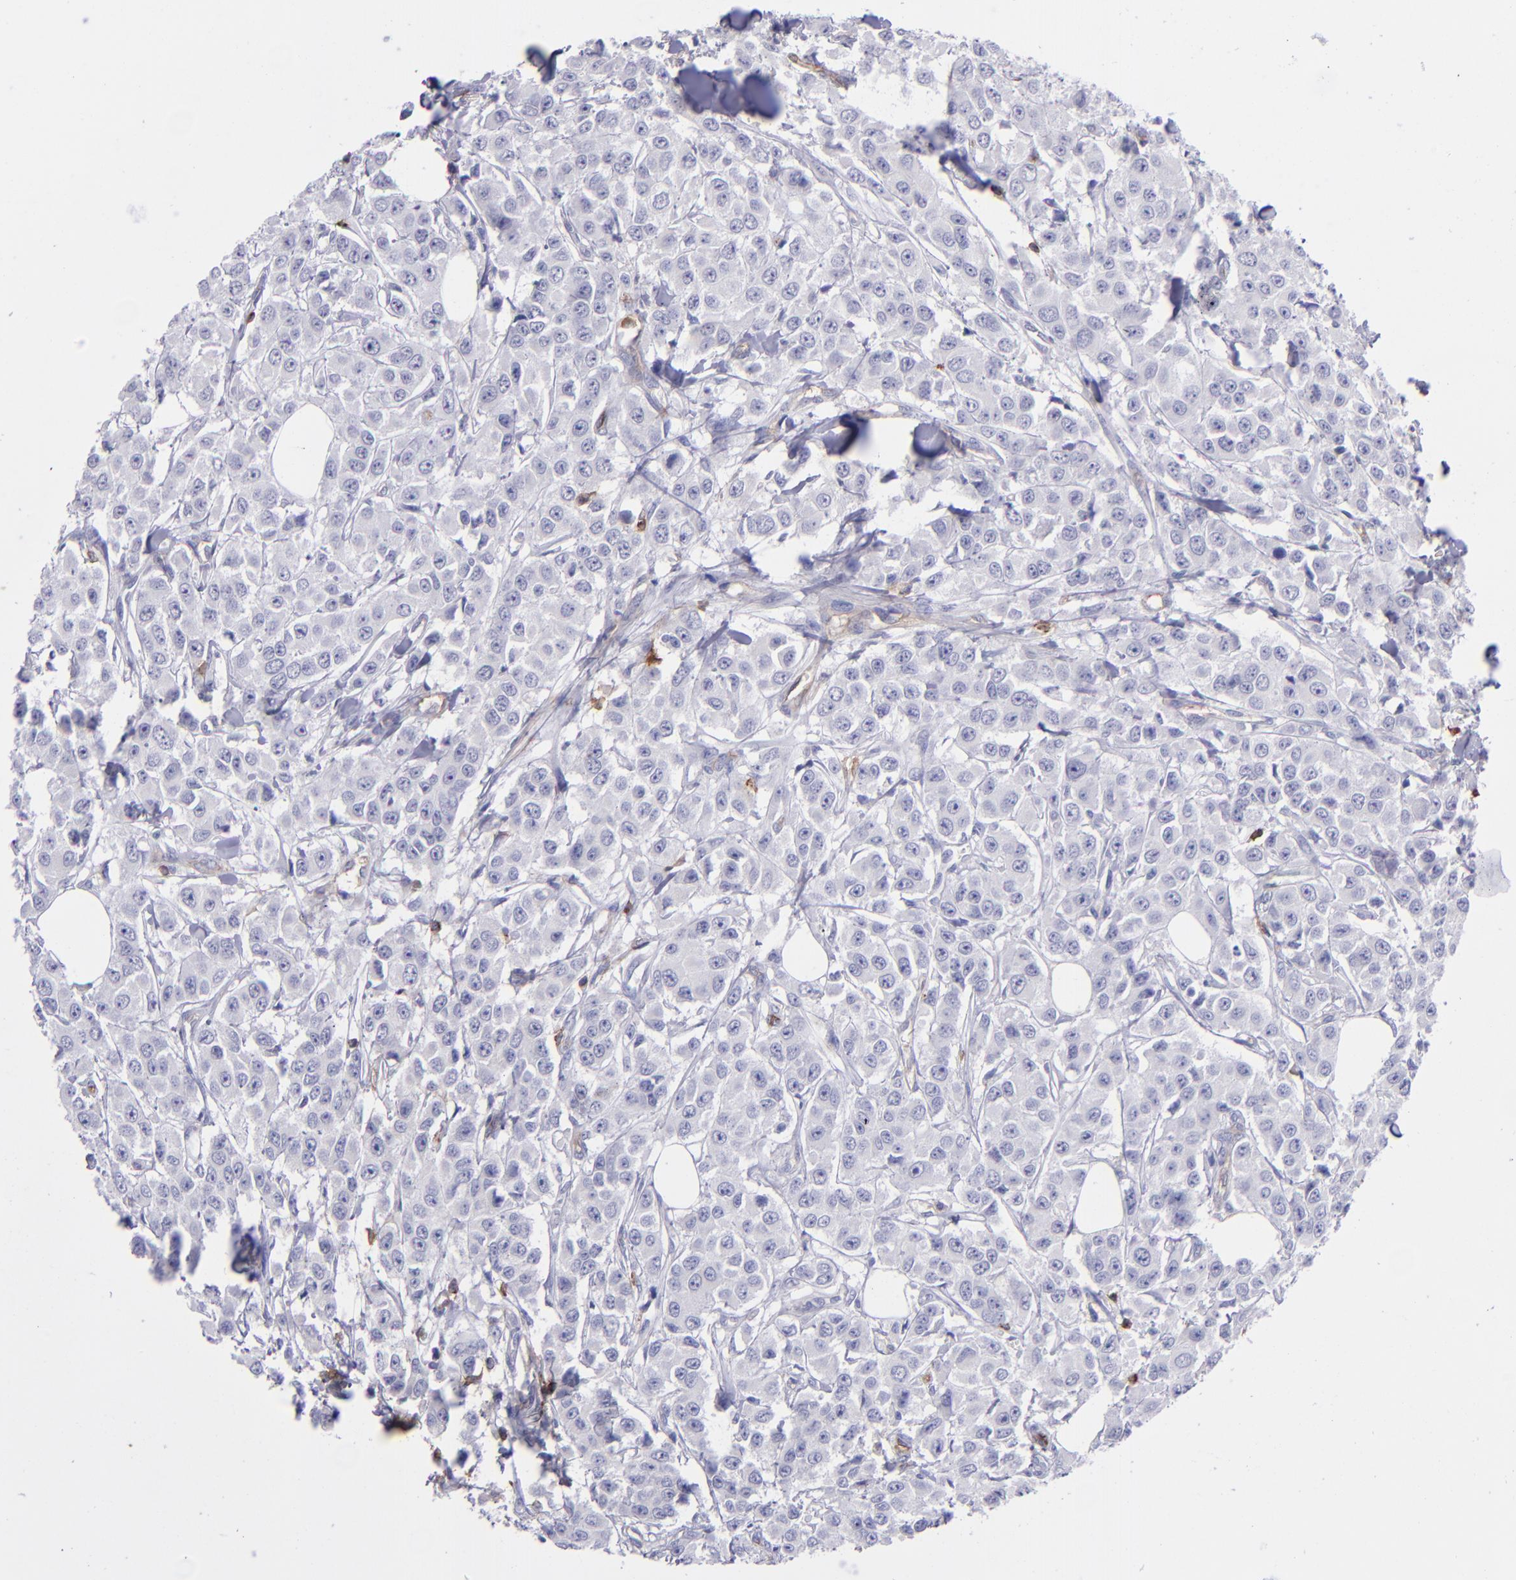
{"staining": {"intensity": "negative", "quantity": "none", "location": "none"}, "tissue": "breast cancer", "cell_type": "Tumor cells", "image_type": "cancer", "snomed": [{"axis": "morphology", "description": "Duct carcinoma"}, {"axis": "topography", "description": "Breast"}], "caption": "DAB (3,3'-diaminobenzidine) immunohistochemical staining of breast cancer reveals no significant expression in tumor cells. (IHC, brightfield microscopy, high magnification).", "gene": "ICAM3", "patient": {"sex": "female", "age": 58}}